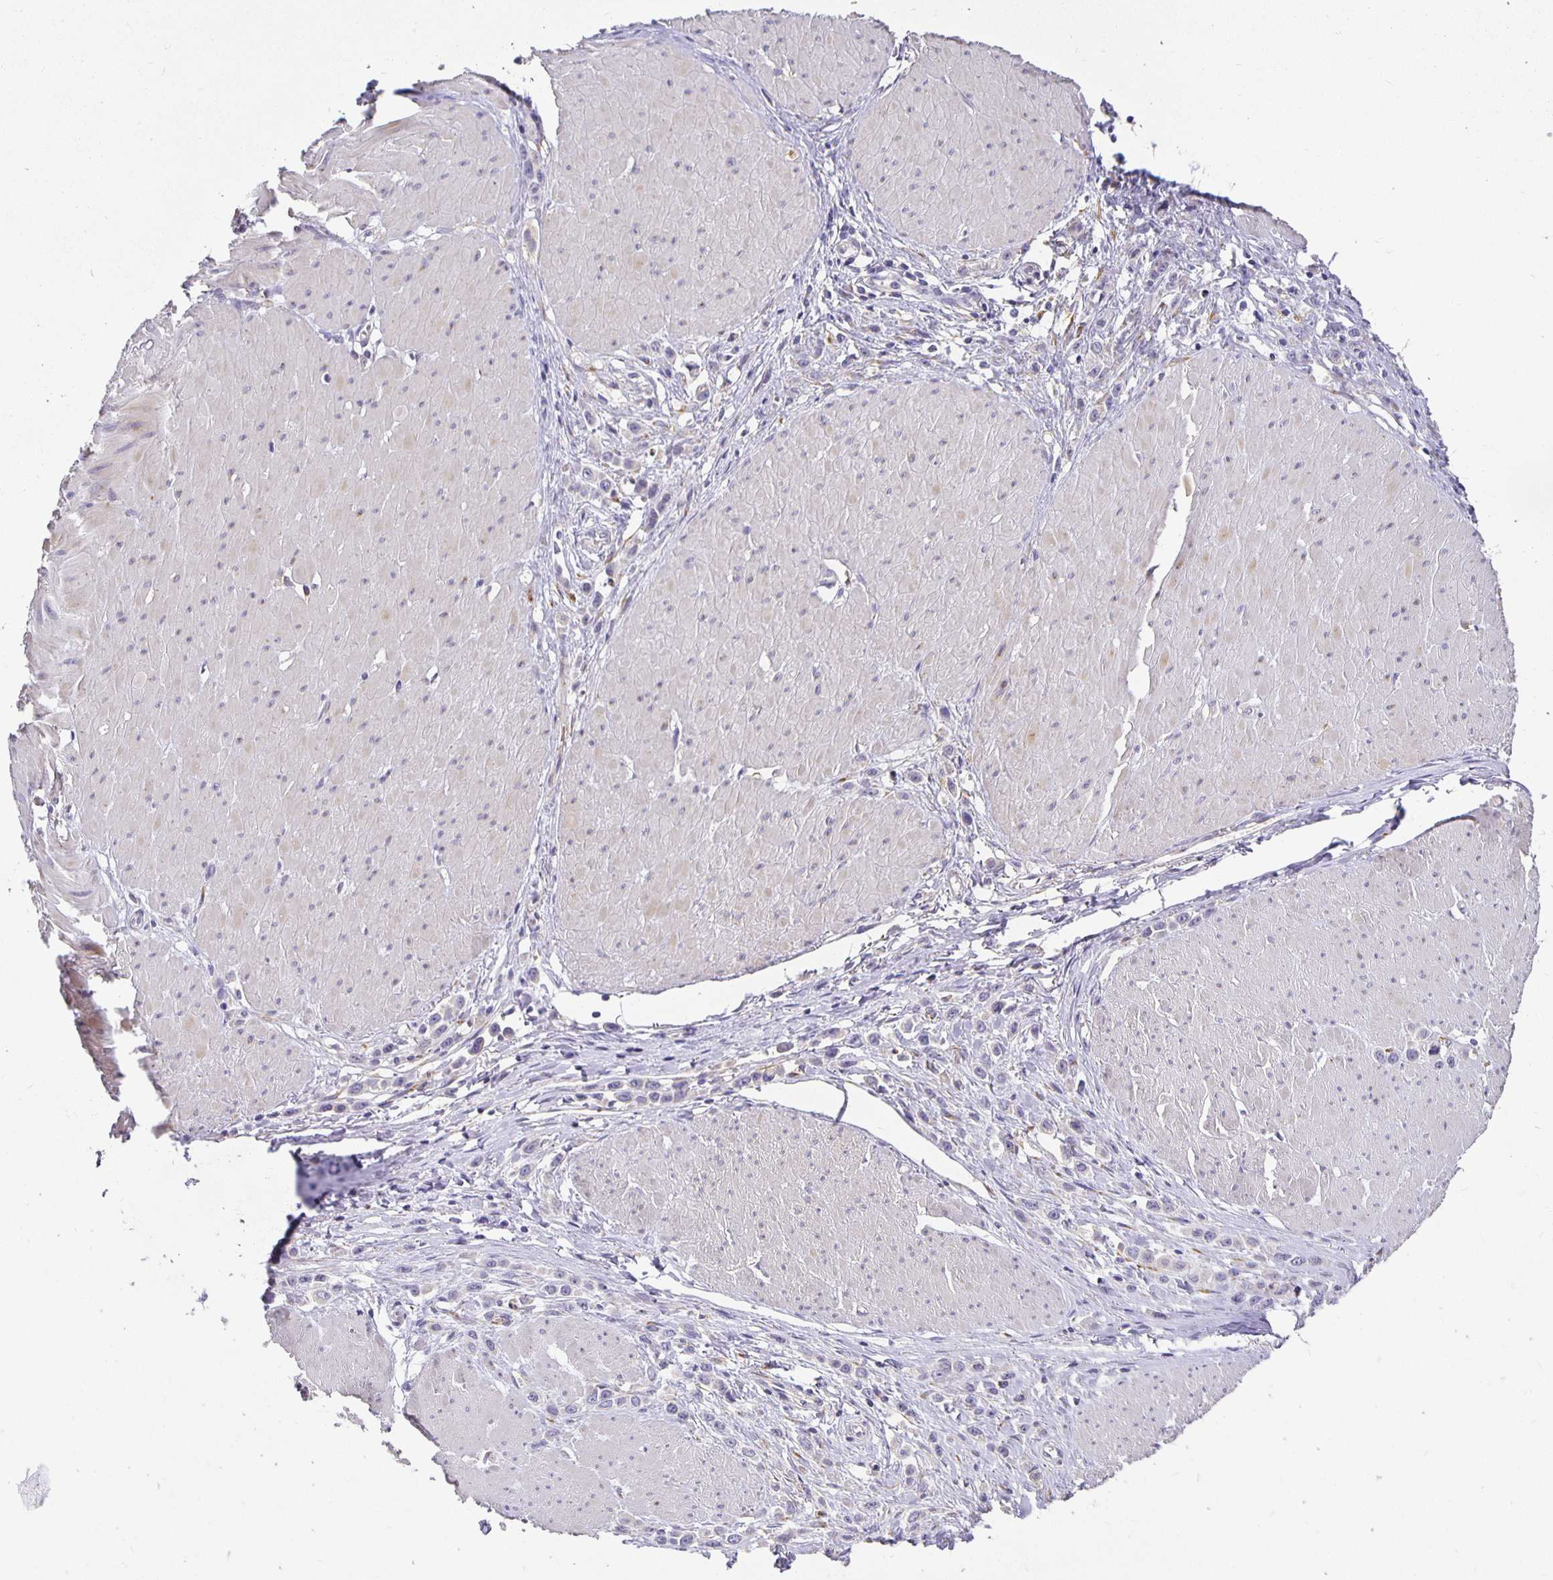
{"staining": {"intensity": "negative", "quantity": "none", "location": "none"}, "tissue": "stomach cancer", "cell_type": "Tumor cells", "image_type": "cancer", "snomed": [{"axis": "morphology", "description": "Adenocarcinoma, NOS"}, {"axis": "topography", "description": "Stomach"}], "caption": "A high-resolution micrograph shows immunohistochemistry staining of stomach adenocarcinoma, which displays no significant staining in tumor cells.", "gene": "PLOD1", "patient": {"sex": "male", "age": 47}}